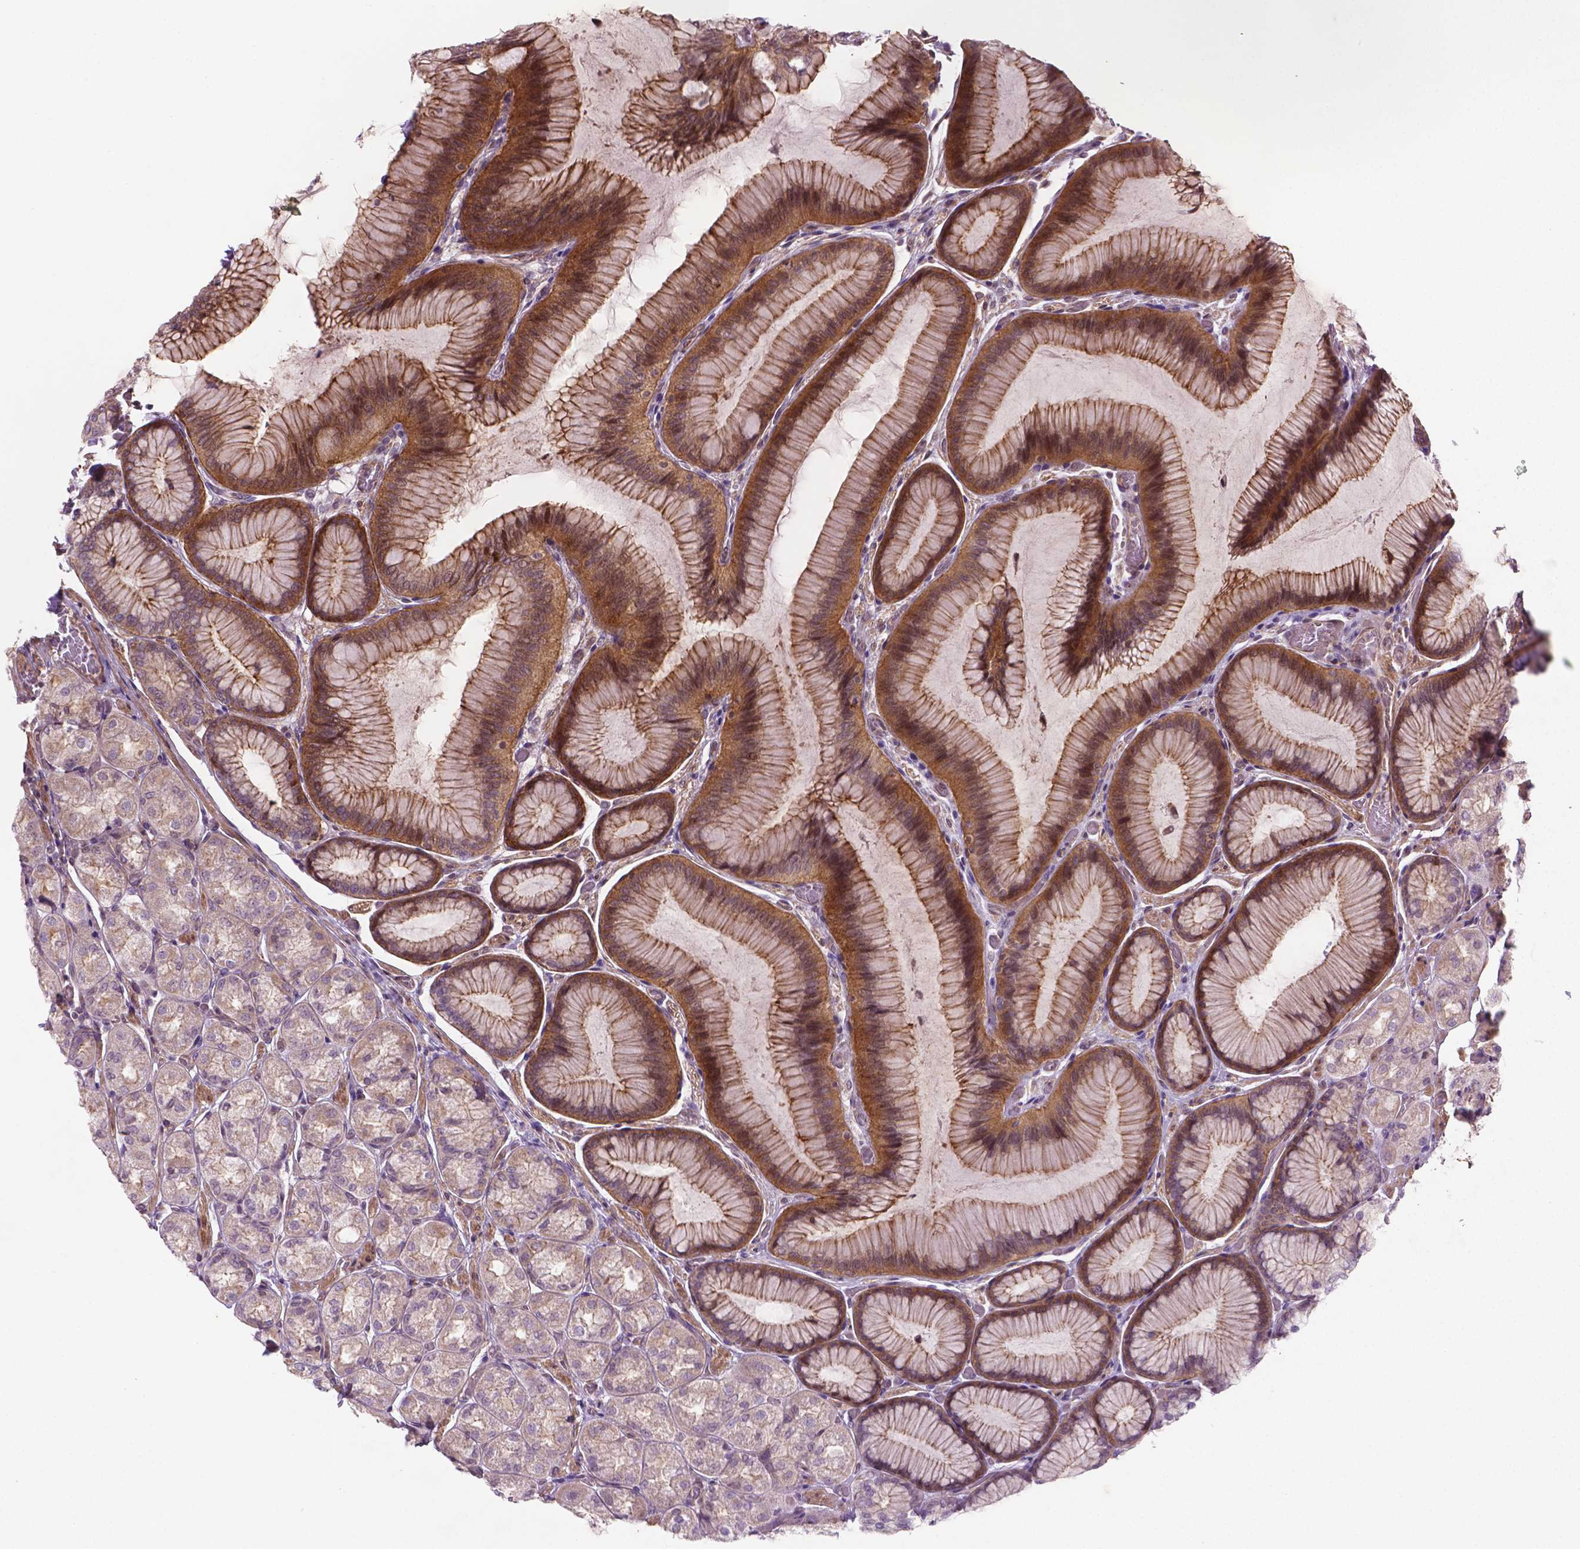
{"staining": {"intensity": "moderate", "quantity": "25%-75%", "location": "cytoplasmic/membranous"}, "tissue": "stomach", "cell_type": "Glandular cells", "image_type": "normal", "snomed": [{"axis": "morphology", "description": "Normal tissue, NOS"}, {"axis": "morphology", "description": "Adenocarcinoma, NOS"}, {"axis": "morphology", "description": "Adenocarcinoma, High grade"}, {"axis": "topography", "description": "Stomach, upper"}, {"axis": "topography", "description": "Stomach"}], "caption": "Human stomach stained for a protein (brown) exhibits moderate cytoplasmic/membranous positive staining in approximately 25%-75% of glandular cells.", "gene": "TCHP", "patient": {"sex": "female", "age": 65}}